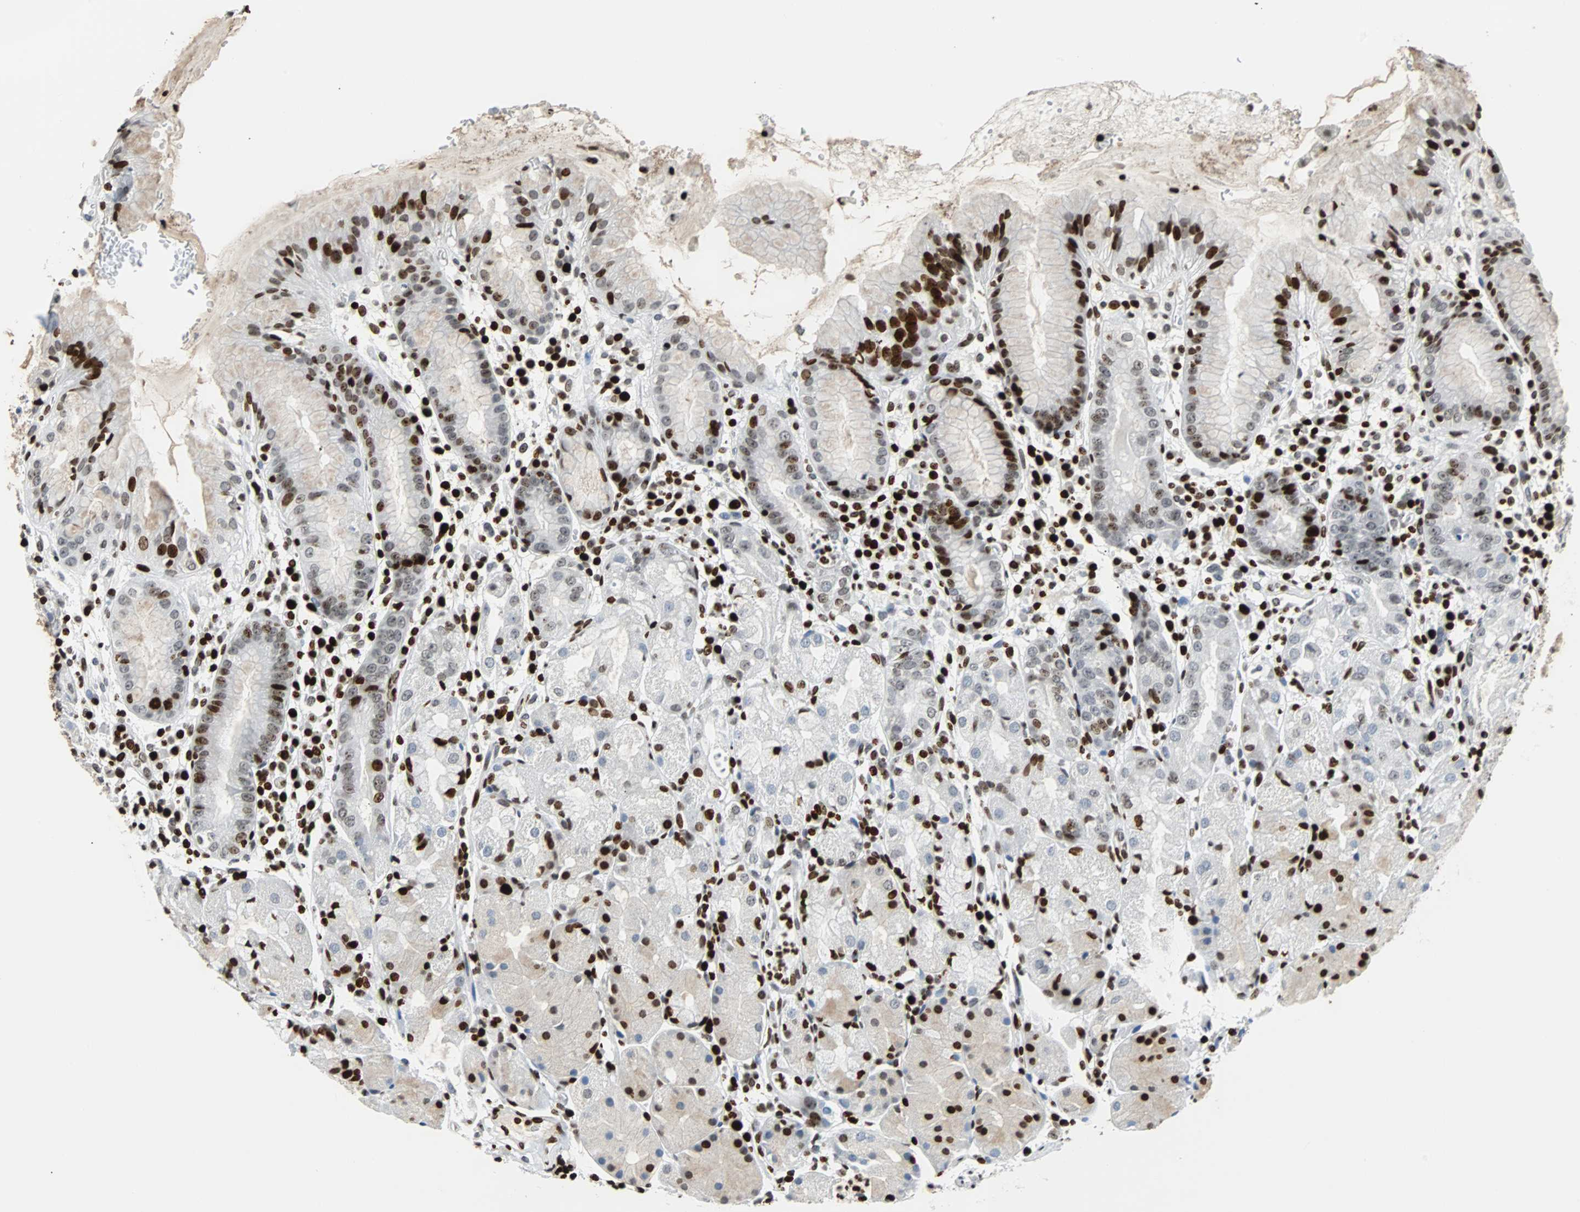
{"staining": {"intensity": "moderate", "quantity": "25%-75%", "location": "cytoplasmic/membranous,nuclear"}, "tissue": "stomach", "cell_type": "Glandular cells", "image_type": "normal", "snomed": [{"axis": "morphology", "description": "Normal tissue, NOS"}, {"axis": "topography", "description": "Stomach"}, {"axis": "topography", "description": "Stomach, lower"}], "caption": "The histopathology image displays staining of normal stomach, revealing moderate cytoplasmic/membranous,nuclear protein positivity (brown color) within glandular cells. (Stains: DAB in brown, nuclei in blue, Microscopy: brightfield microscopy at high magnification).", "gene": "ZNF131", "patient": {"sex": "female", "age": 75}}